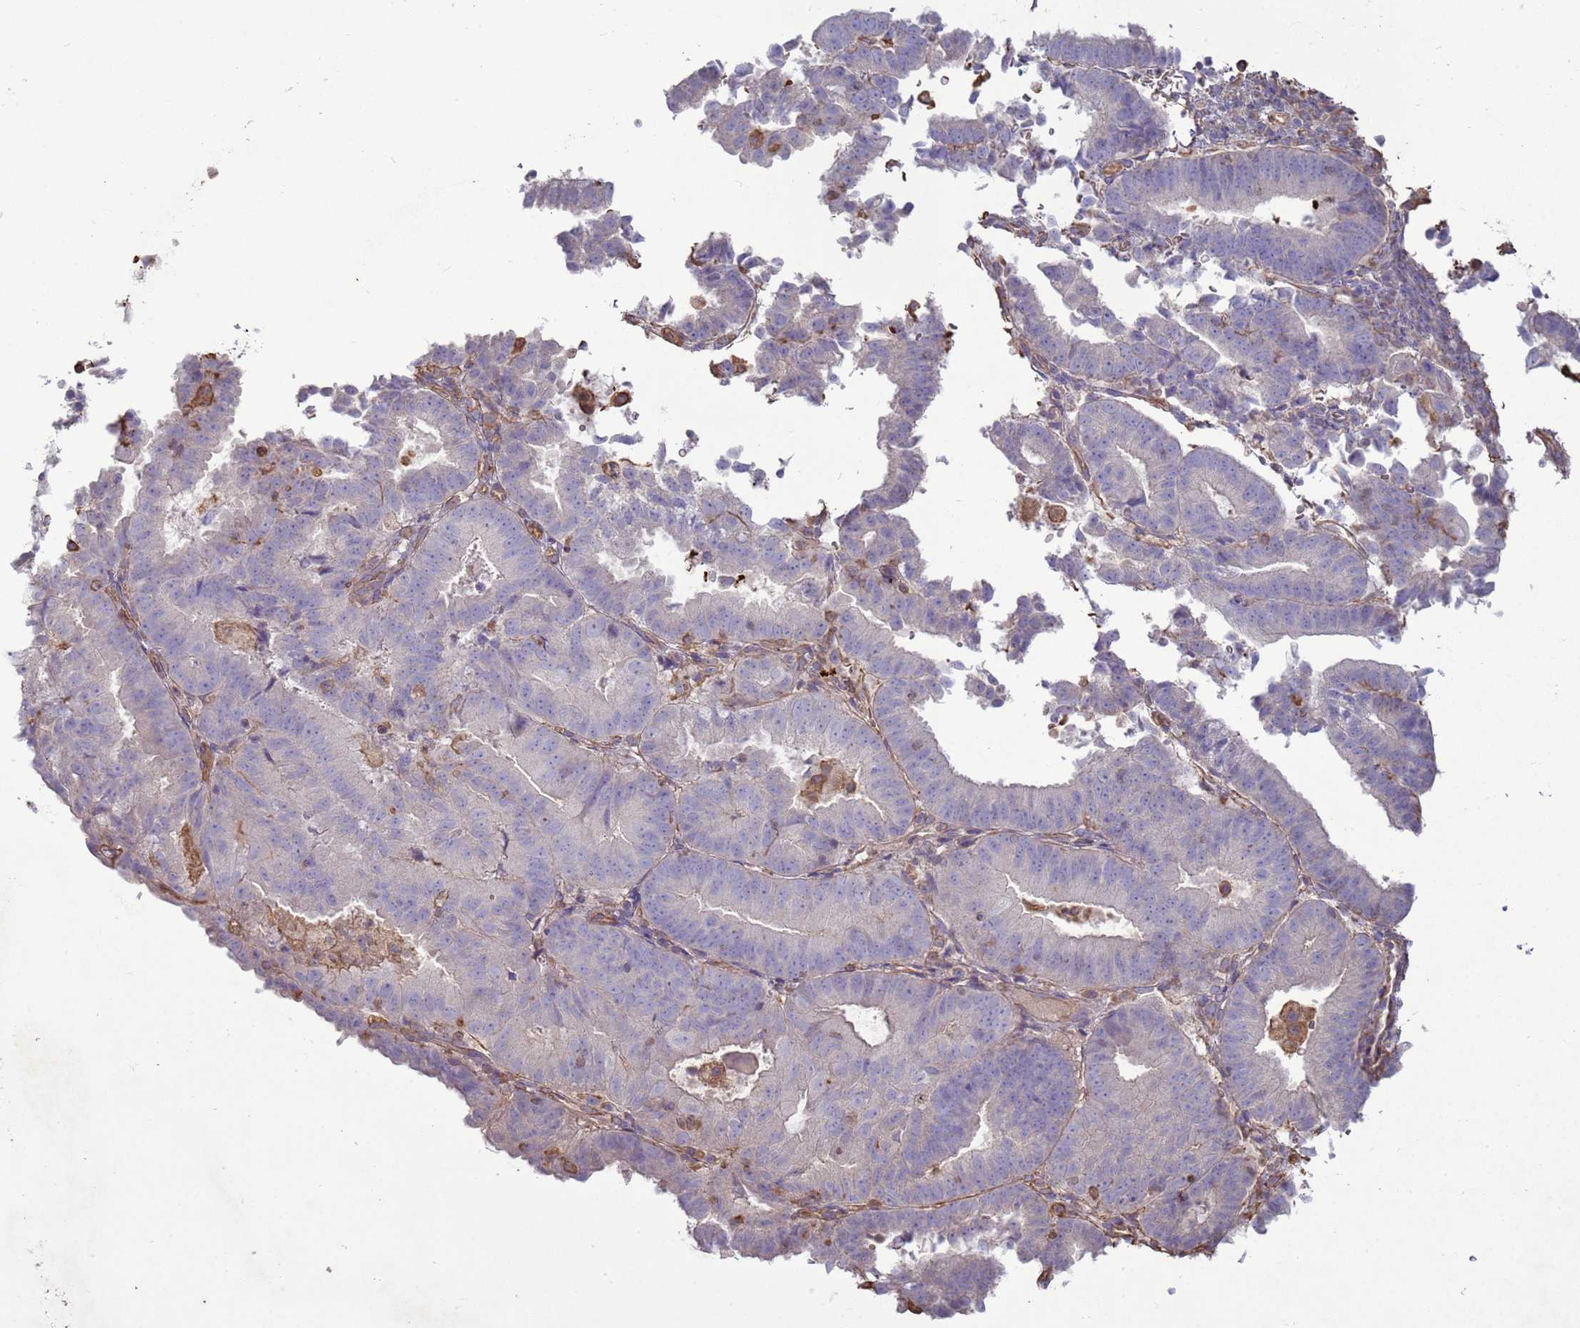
{"staining": {"intensity": "negative", "quantity": "none", "location": "none"}, "tissue": "endometrial cancer", "cell_type": "Tumor cells", "image_type": "cancer", "snomed": [{"axis": "morphology", "description": "Adenocarcinoma, NOS"}, {"axis": "topography", "description": "Endometrium"}], "caption": "This is an immunohistochemistry photomicrograph of human endometrial cancer. There is no positivity in tumor cells.", "gene": "SGIP1", "patient": {"sex": "female", "age": 70}}